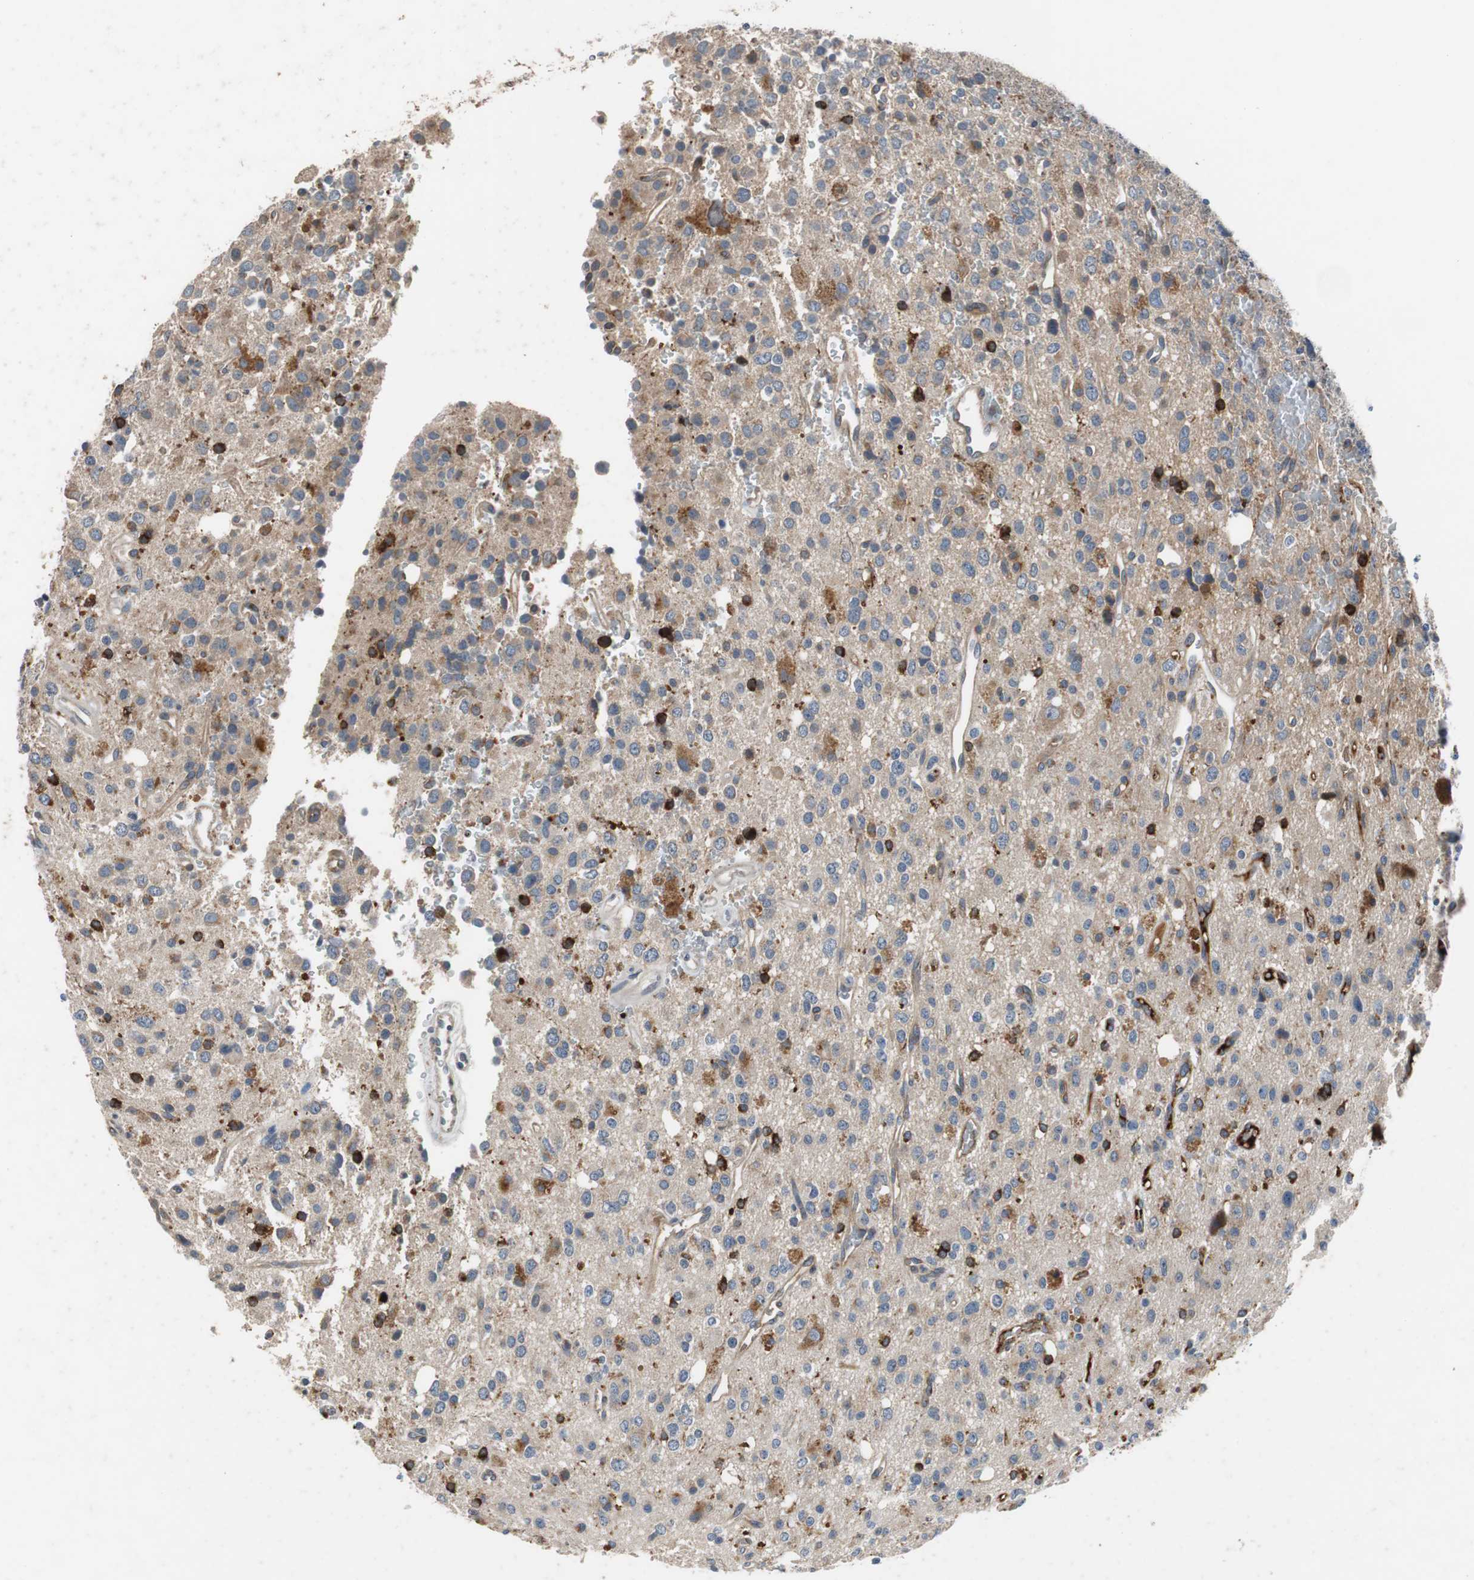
{"staining": {"intensity": "moderate", "quantity": "25%-75%", "location": "cytoplasmic/membranous"}, "tissue": "glioma", "cell_type": "Tumor cells", "image_type": "cancer", "snomed": [{"axis": "morphology", "description": "Glioma, malignant, High grade"}, {"axis": "topography", "description": "Brain"}], "caption": "Immunohistochemical staining of glioma exhibits medium levels of moderate cytoplasmic/membranous protein positivity in approximately 25%-75% of tumor cells. Nuclei are stained in blue.", "gene": "SORT1", "patient": {"sex": "male", "age": 47}}